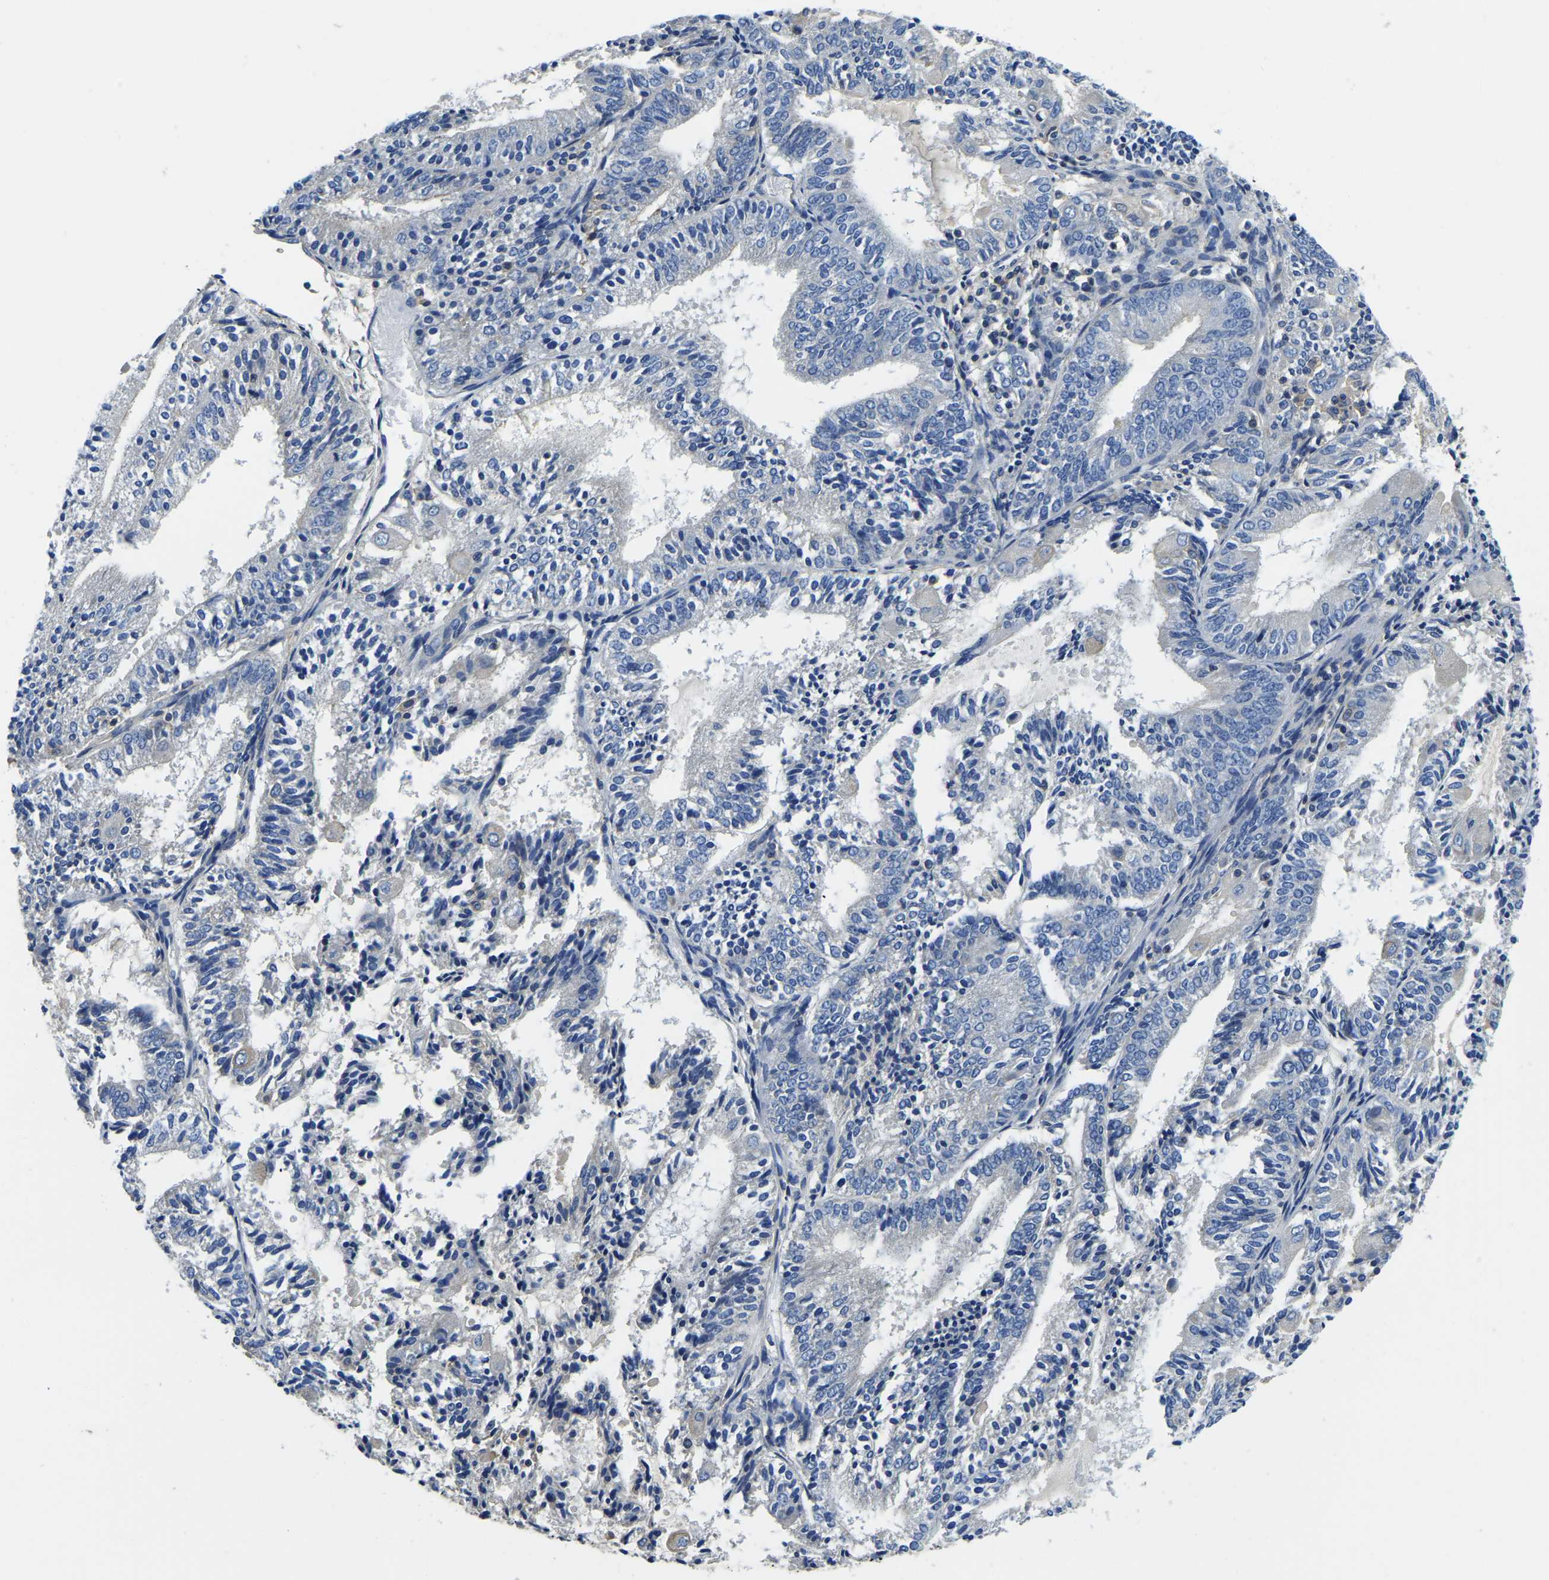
{"staining": {"intensity": "negative", "quantity": "none", "location": "none"}, "tissue": "endometrial cancer", "cell_type": "Tumor cells", "image_type": "cancer", "snomed": [{"axis": "morphology", "description": "Adenocarcinoma, NOS"}, {"axis": "topography", "description": "Endometrium"}], "caption": "A high-resolution histopathology image shows immunohistochemistry (IHC) staining of adenocarcinoma (endometrial), which shows no significant positivity in tumor cells. (DAB immunohistochemistry visualized using brightfield microscopy, high magnification).", "gene": "STAT2", "patient": {"sex": "female", "age": 81}}